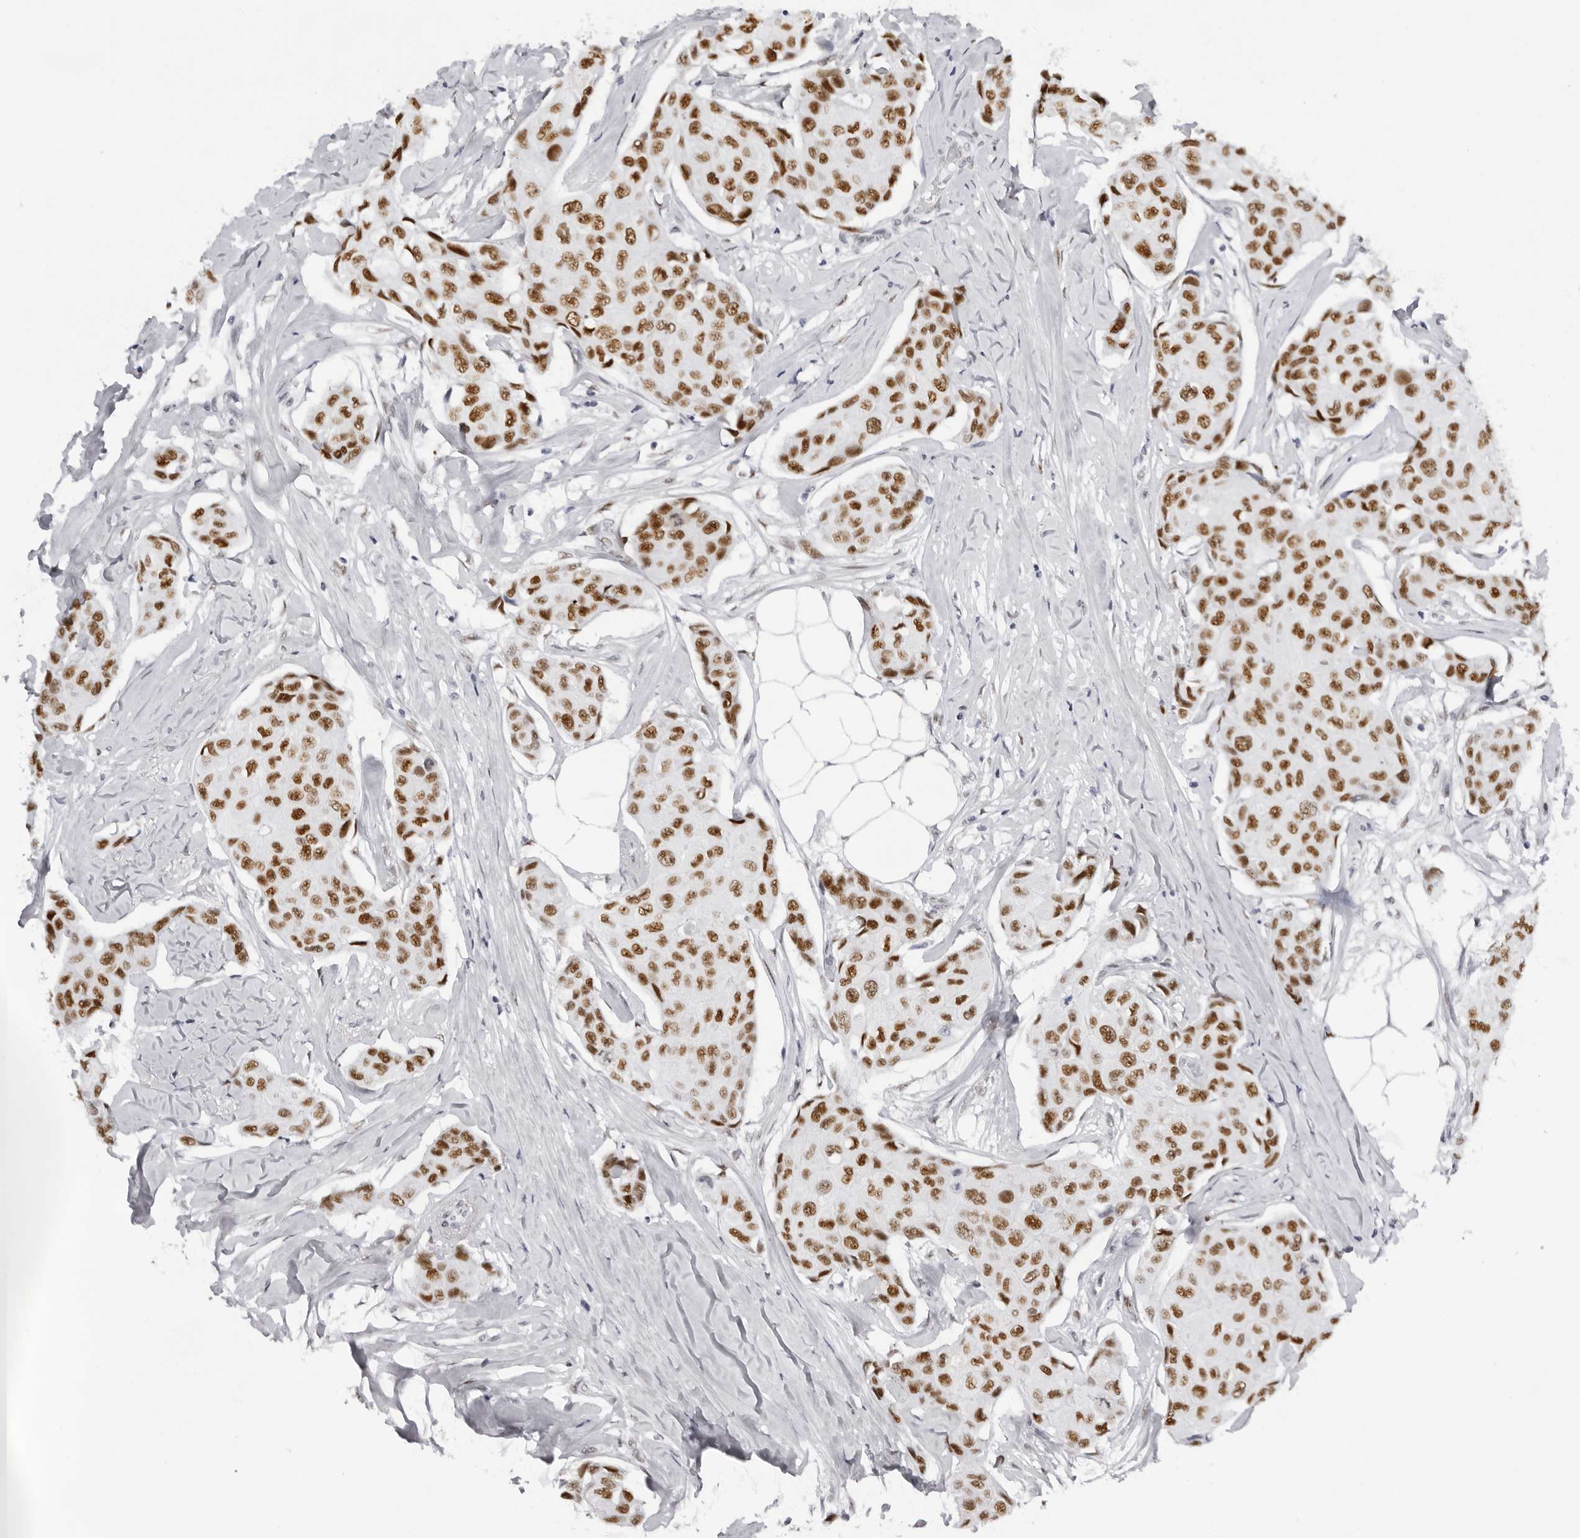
{"staining": {"intensity": "strong", "quantity": ">75%", "location": "nuclear"}, "tissue": "breast cancer", "cell_type": "Tumor cells", "image_type": "cancer", "snomed": [{"axis": "morphology", "description": "Duct carcinoma"}, {"axis": "topography", "description": "Breast"}], "caption": "Human breast cancer (intraductal carcinoma) stained with a brown dye shows strong nuclear positive staining in about >75% of tumor cells.", "gene": "IRF2BP2", "patient": {"sex": "female", "age": 80}}